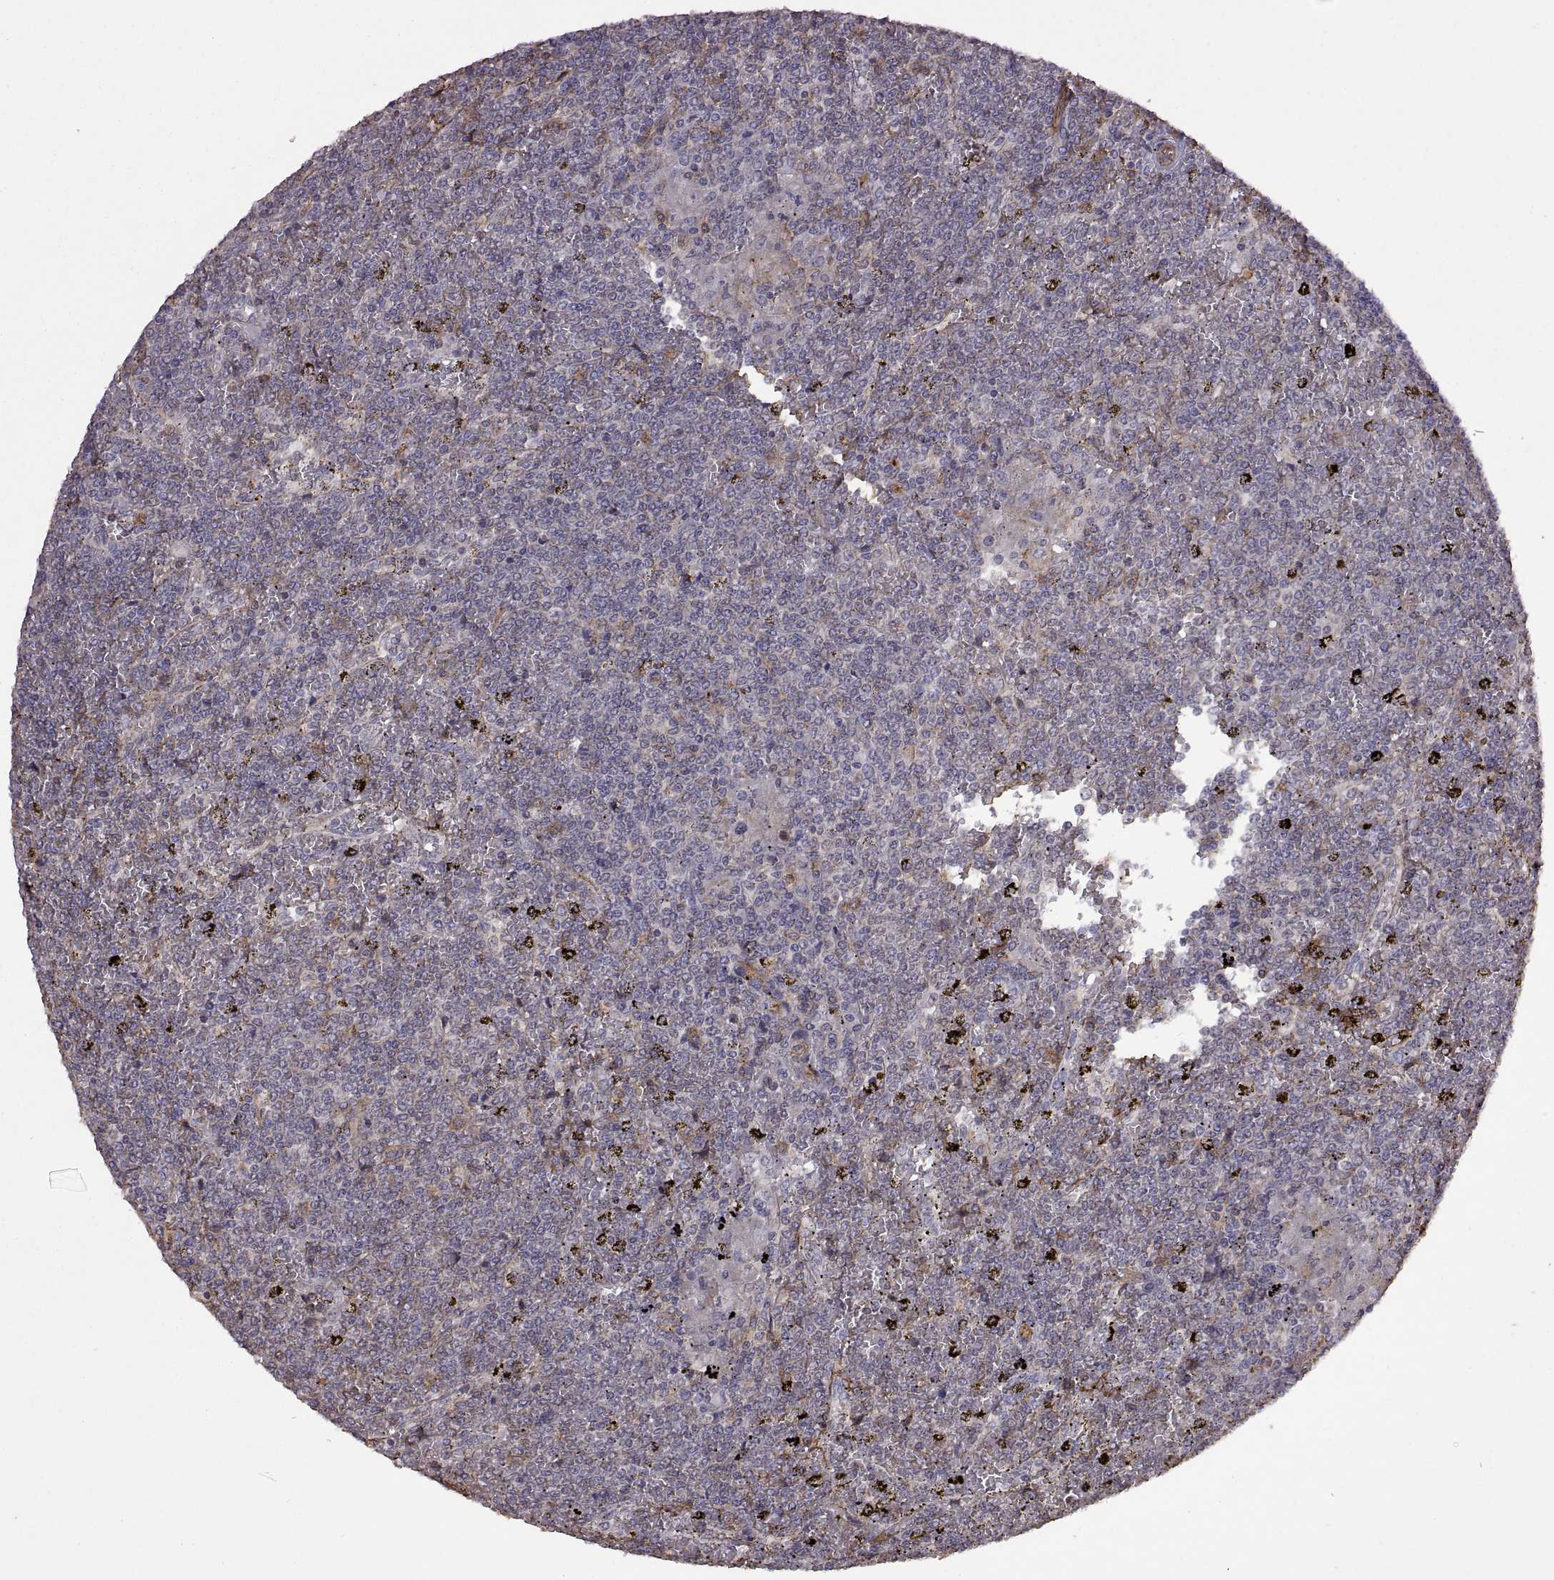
{"staining": {"intensity": "negative", "quantity": "none", "location": "none"}, "tissue": "lymphoma", "cell_type": "Tumor cells", "image_type": "cancer", "snomed": [{"axis": "morphology", "description": "Malignant lymphoma, non-Hodgkin's type, Low grade"}, {"axis": "topography", "description": "Spleen"}], "caption": "Tumor cells show no significant staining in low-grade malignant lymphoma, non-Hodgkin's type.", "gene": "S100A10", "patient": {"sex": "female", "age": 19}}